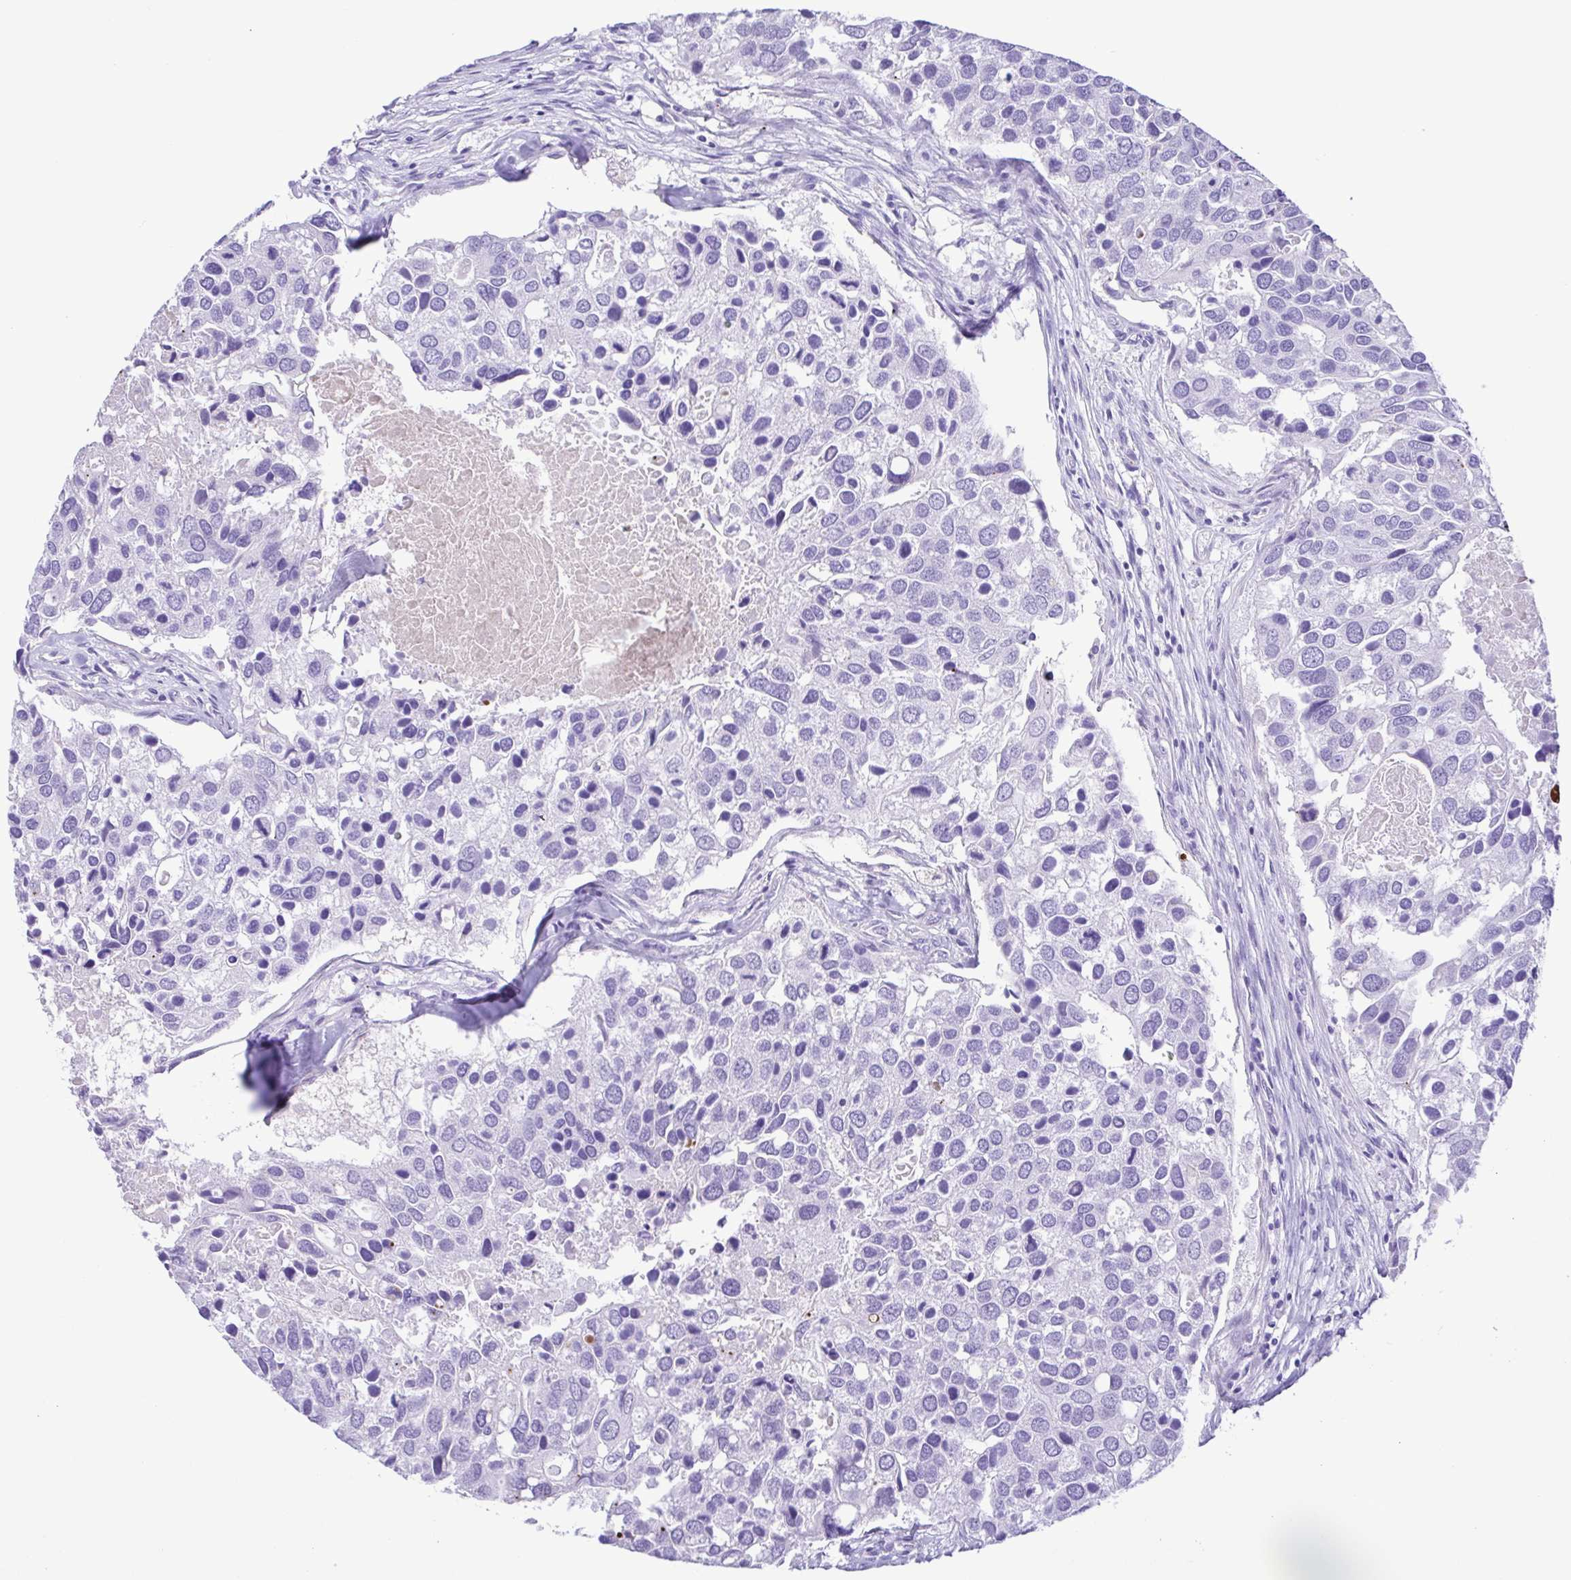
{"staining": {"intensity": "negative", "quantity": "none", "location": "none"}, "tissue": "breast cancer", "cell_type": "Tumor cells", "image_type": "cancer", "snomed": [{"axis": "morphology", "description": "Duct carcinoma"}, {"axis": "topography", "description": "Breast"}], "caption": "Image shows no protein expression in tumor cells of infiltrating ductal carcinoma (breast) tissue.", "gene": "OVGP1", "patient": {"sex": "female", "age": 83}}